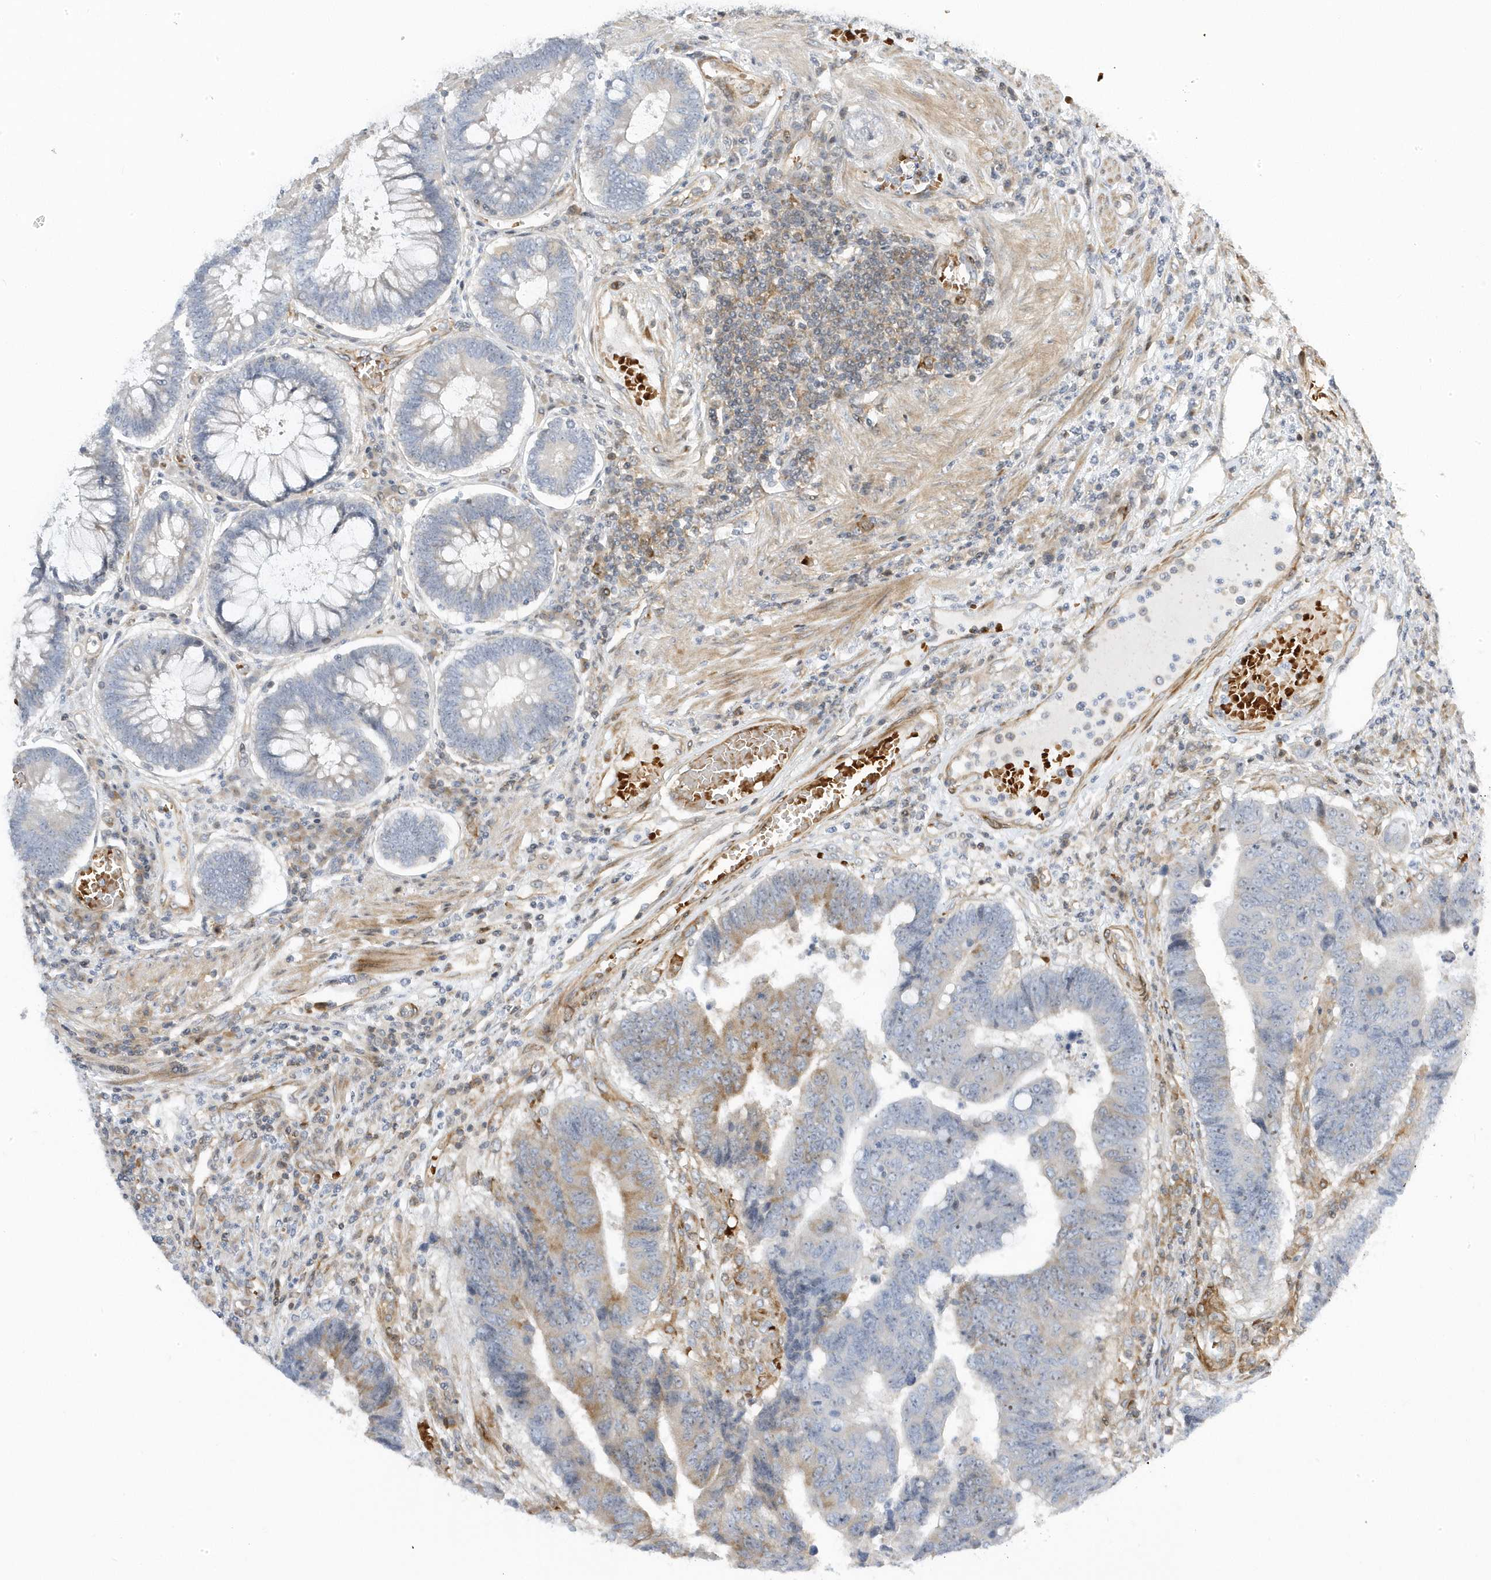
{"staining": {"intensity": "moderate", "quantity": "<25%", "location": "cytoplasmic/membranous"}, "tissue": "colorectal cancer", "cell_type": "Tumor cells", "image_type": "cancer", "snomed": [{"axis": "morphology", "description": "Adenocarcinoma, NOS"}, {"axis": "topography", "description": "Rectum"}], "caption": "DAB immunohistochemical staining of colorectal cancer shows moderate cytoplasmic/membranous protein expression in approximately <25% of tumor cells.", "gene": "MAP7D3", "patient": {"sex": "male", "age": 84}}